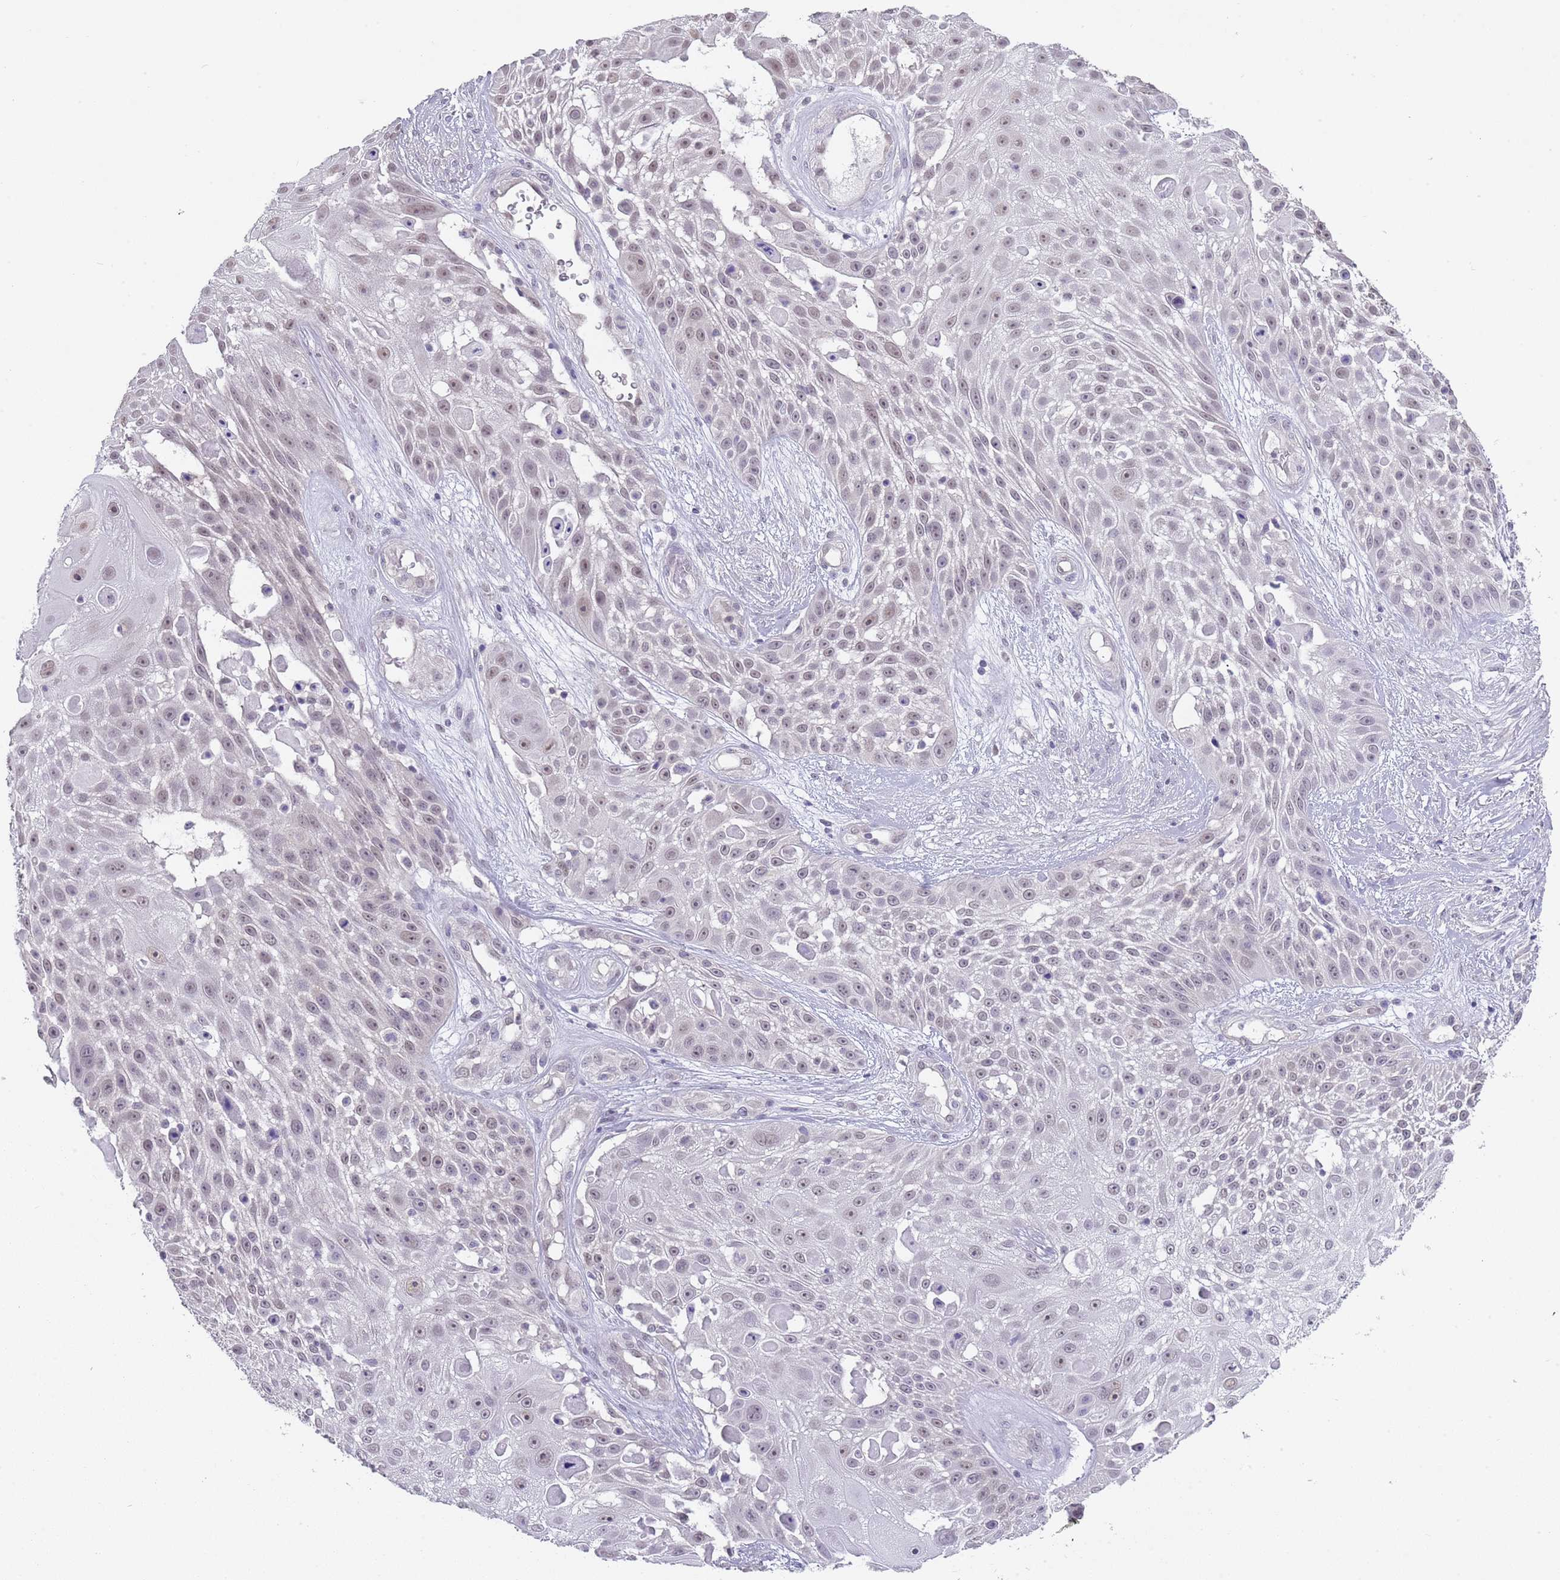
{"staining": {"intensity": "negative", "quantity": "none", "location": "none"}, "tissue": "skin cancer", "cell_type": "Tumor cells", "image_type": "cancer", "snomed": [{"axis": "morphology", "description": "Squamous cell carcinoma, NOS"}, {"axis": "topography", "description": "Skin"}], "caption": "IHC of human squamous cell carcinoma (skin) reveals no expression in tumor cells.", "gene": "SEPHS2", "patient": {"sex": "female", "age": 86}}